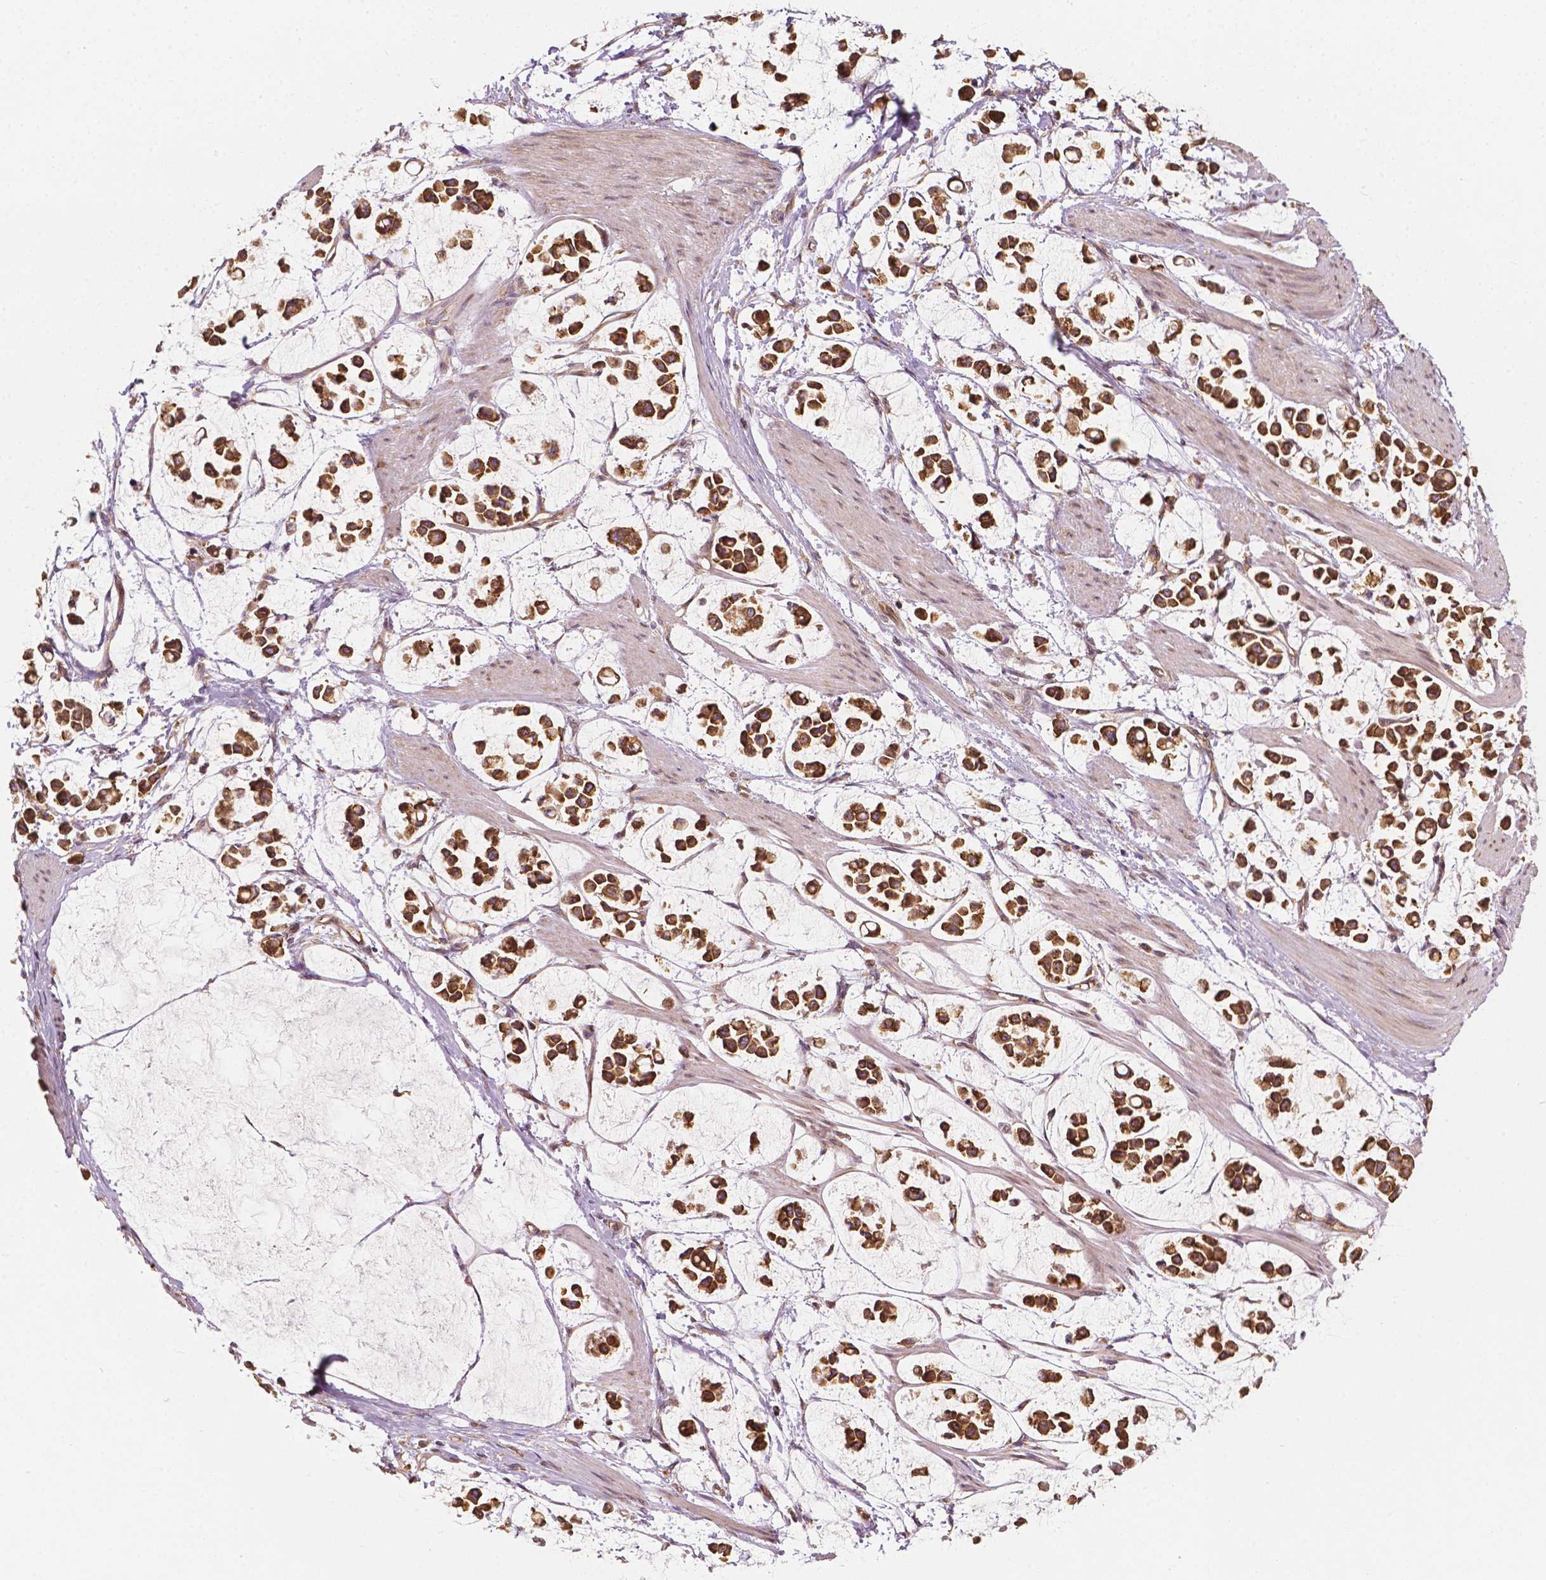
{"staining": {"intensity": "strong", "quantity": ">75%", "location": "cytoplasmic/membranous"}, "tissue": "stomach cancer", "cell_type": "Tumor cells", "image_type": "cancer", "snomed": [{"axis": "morphology", "description": "Adenocarcinoma, NOS"}, {"axis": "topography", "description": "Stomach"}], "caption": "DAB (3,3'-diaminobenzidine) immunohistochemical staining of stomach adenocarcinoma demonstrates strong cytoplasmic/membranous protein staining in about >75% of tumor cells.", "gene": "G3BP1", "patient": {"sex": "male", "age": 82}}